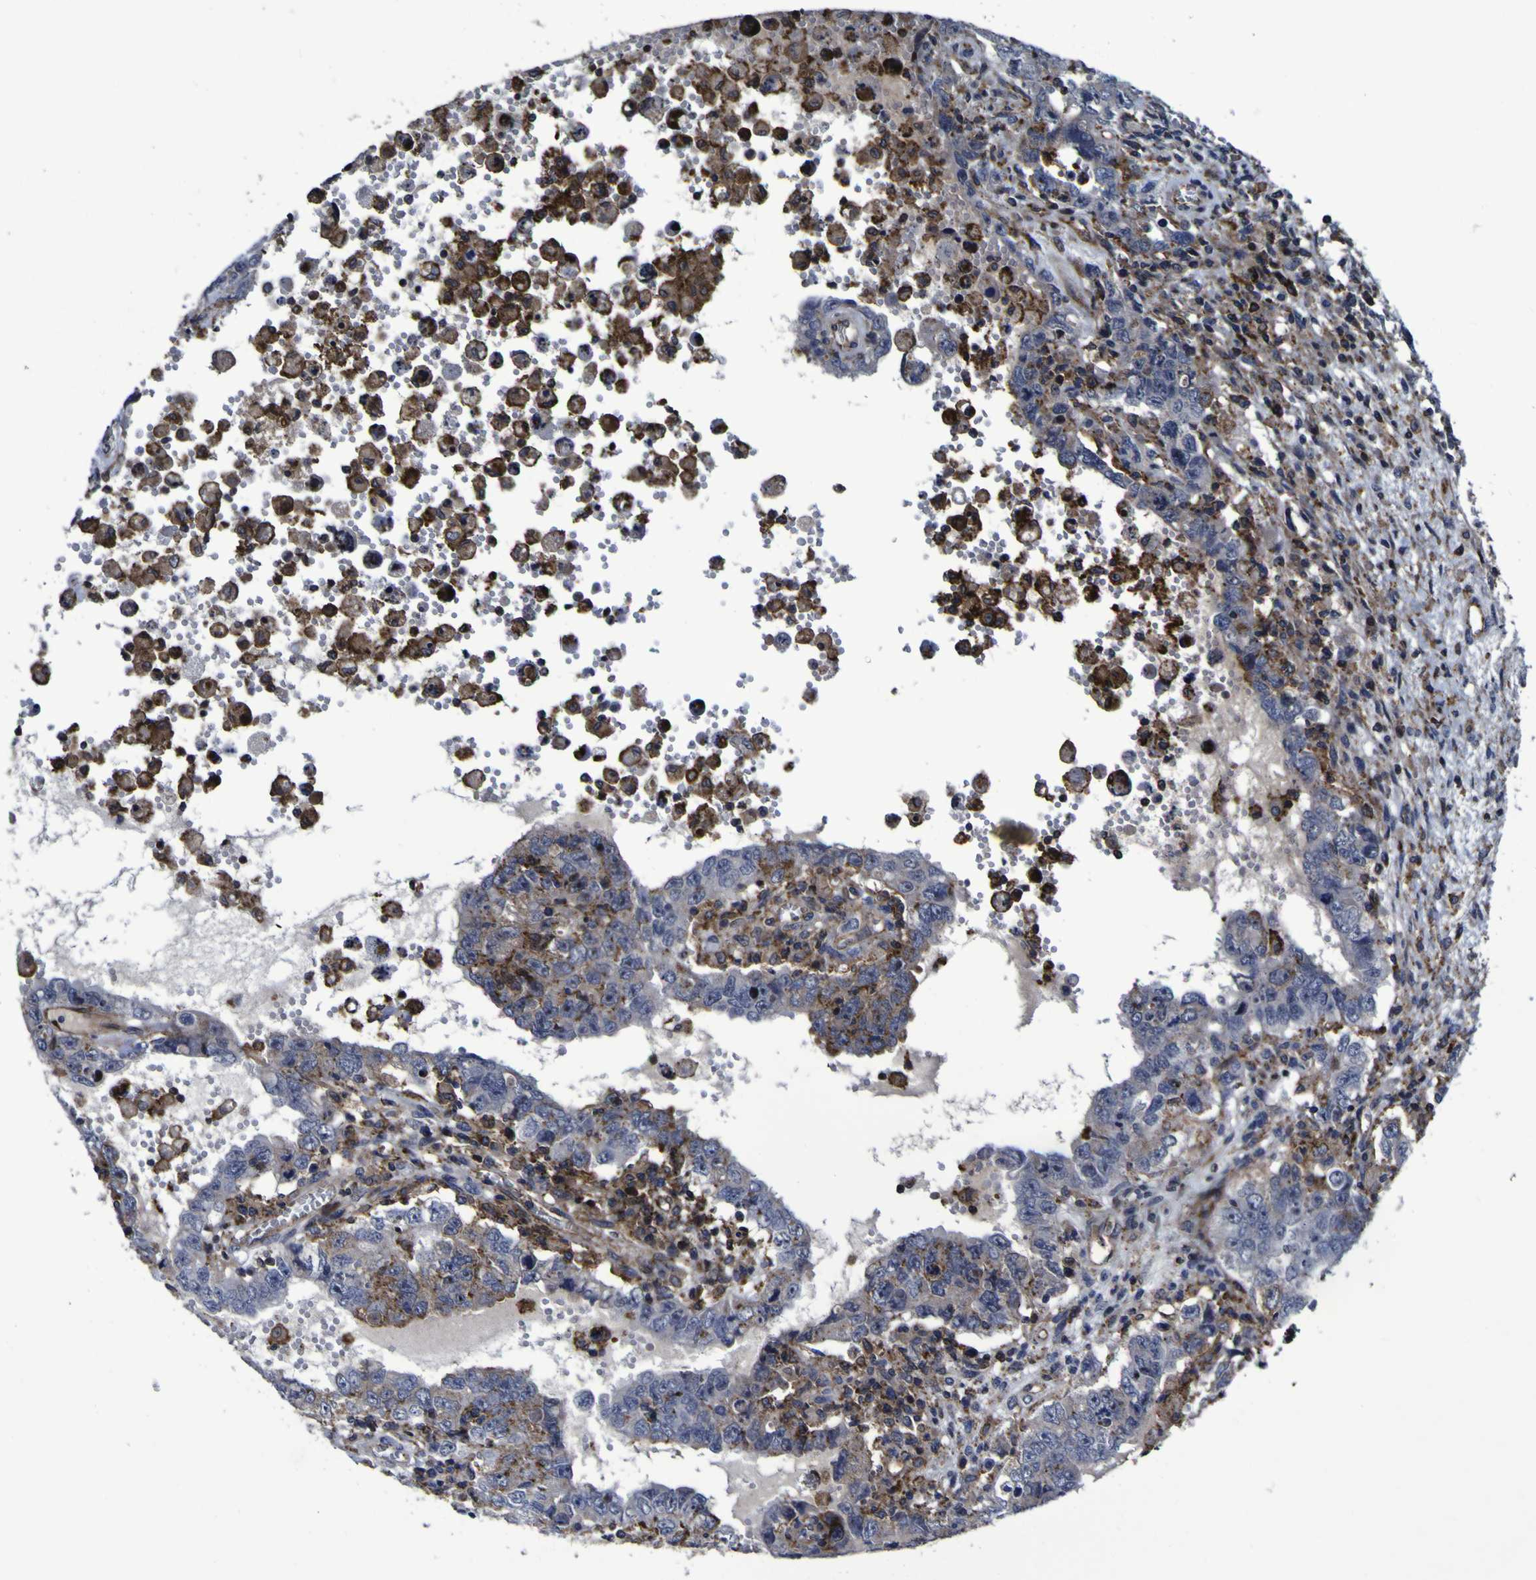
{"staining": {"intensity": "moderate", "quantity": "<25%", "location": "cytoplasmic/membranous"}, "tissue": "testis cancer", "cell_type": "Tumor cells", "image_type": "cancer", "snomed": [{"axis": "morphology", "description": "Carcinoma, Embryonal, NOS"}, {"axis": "topography", "description": "Testis"}], "caption": "Tumor cells reveal low levels of moderate cytoplasmic/membranous expression in about <25% of cells in human testis cancer.", "gene": "MGLL", "patient": {"sex": "male", "age": 26}}